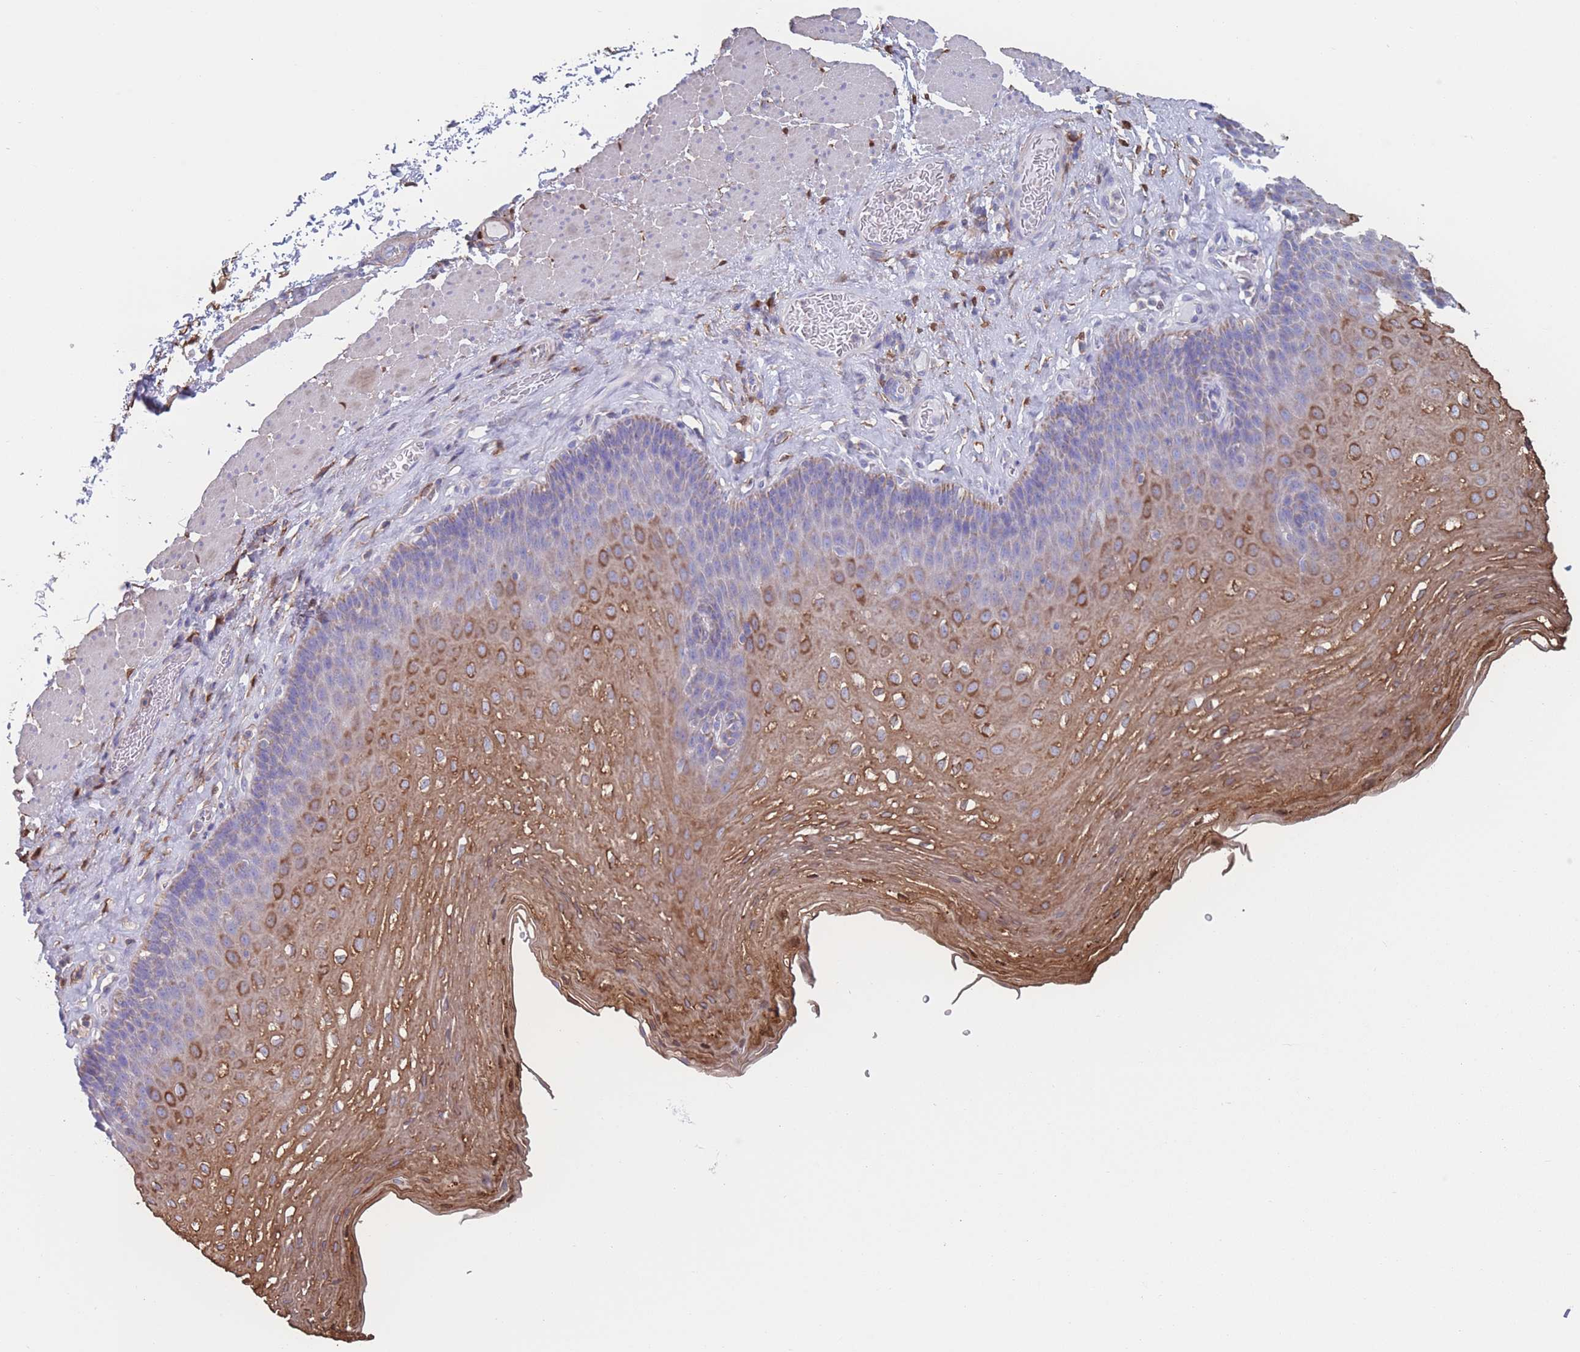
{"staining": {"intensity": "moderate", "quantity": "25%-75%", "location": "cytoplasmic/membranous"}, "tissue": "esophagus", "cell_type": "Squamous epithelial cells", "image_type": "normal", "snomed": [{"axis": "morphology", "description": "Normal tissue, NOS"}, {"axis": "topography", "description": "Esophagus"}], "caption": "DAB immunohistochemical staining of benign esophagus reveals moderate cytoplasmic/membranous protein positivity in approximately 25%-75% of squamous epithelial cells.", "gene": "ADH1A", "patient": {"sex": "female", "age": 66}}